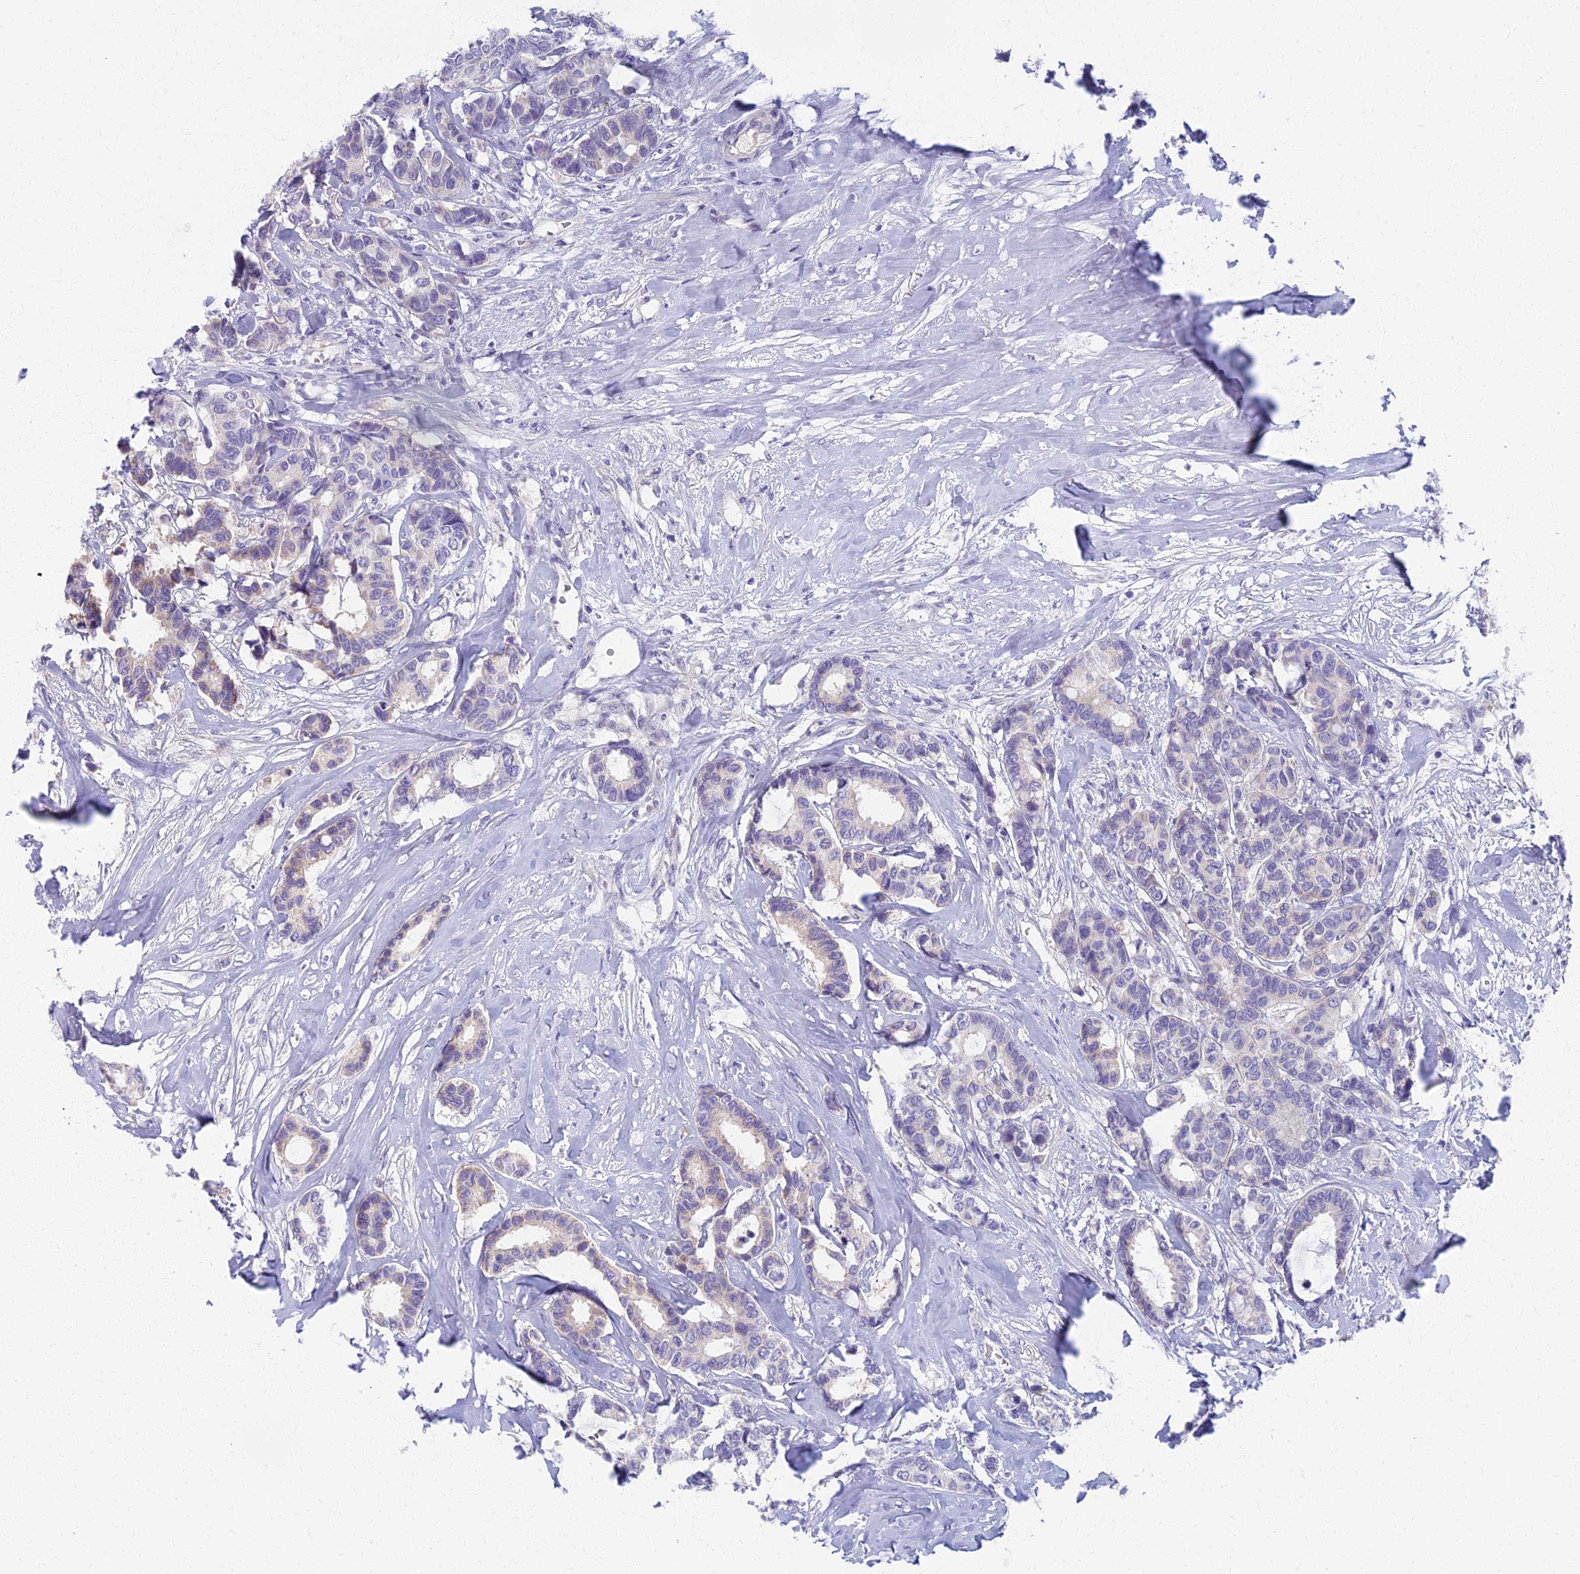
{"staining": {"intensity": "negative", "quantity": "none", "location": "none"}, "tissue": "breast cancer", "cell_type": "Tumor cells", "image_type": "cancer", "snomed": [{"axis": "morphology", "description": "Duct carcinoma"}, {"axis": "topography", "description": "Breast"}], "caption": "There is no significant staining in tumor cells of invasive ductal carcinoma (breast).", "gene": "AP4E1", "patient": {"sex": "female", "age": 87}}